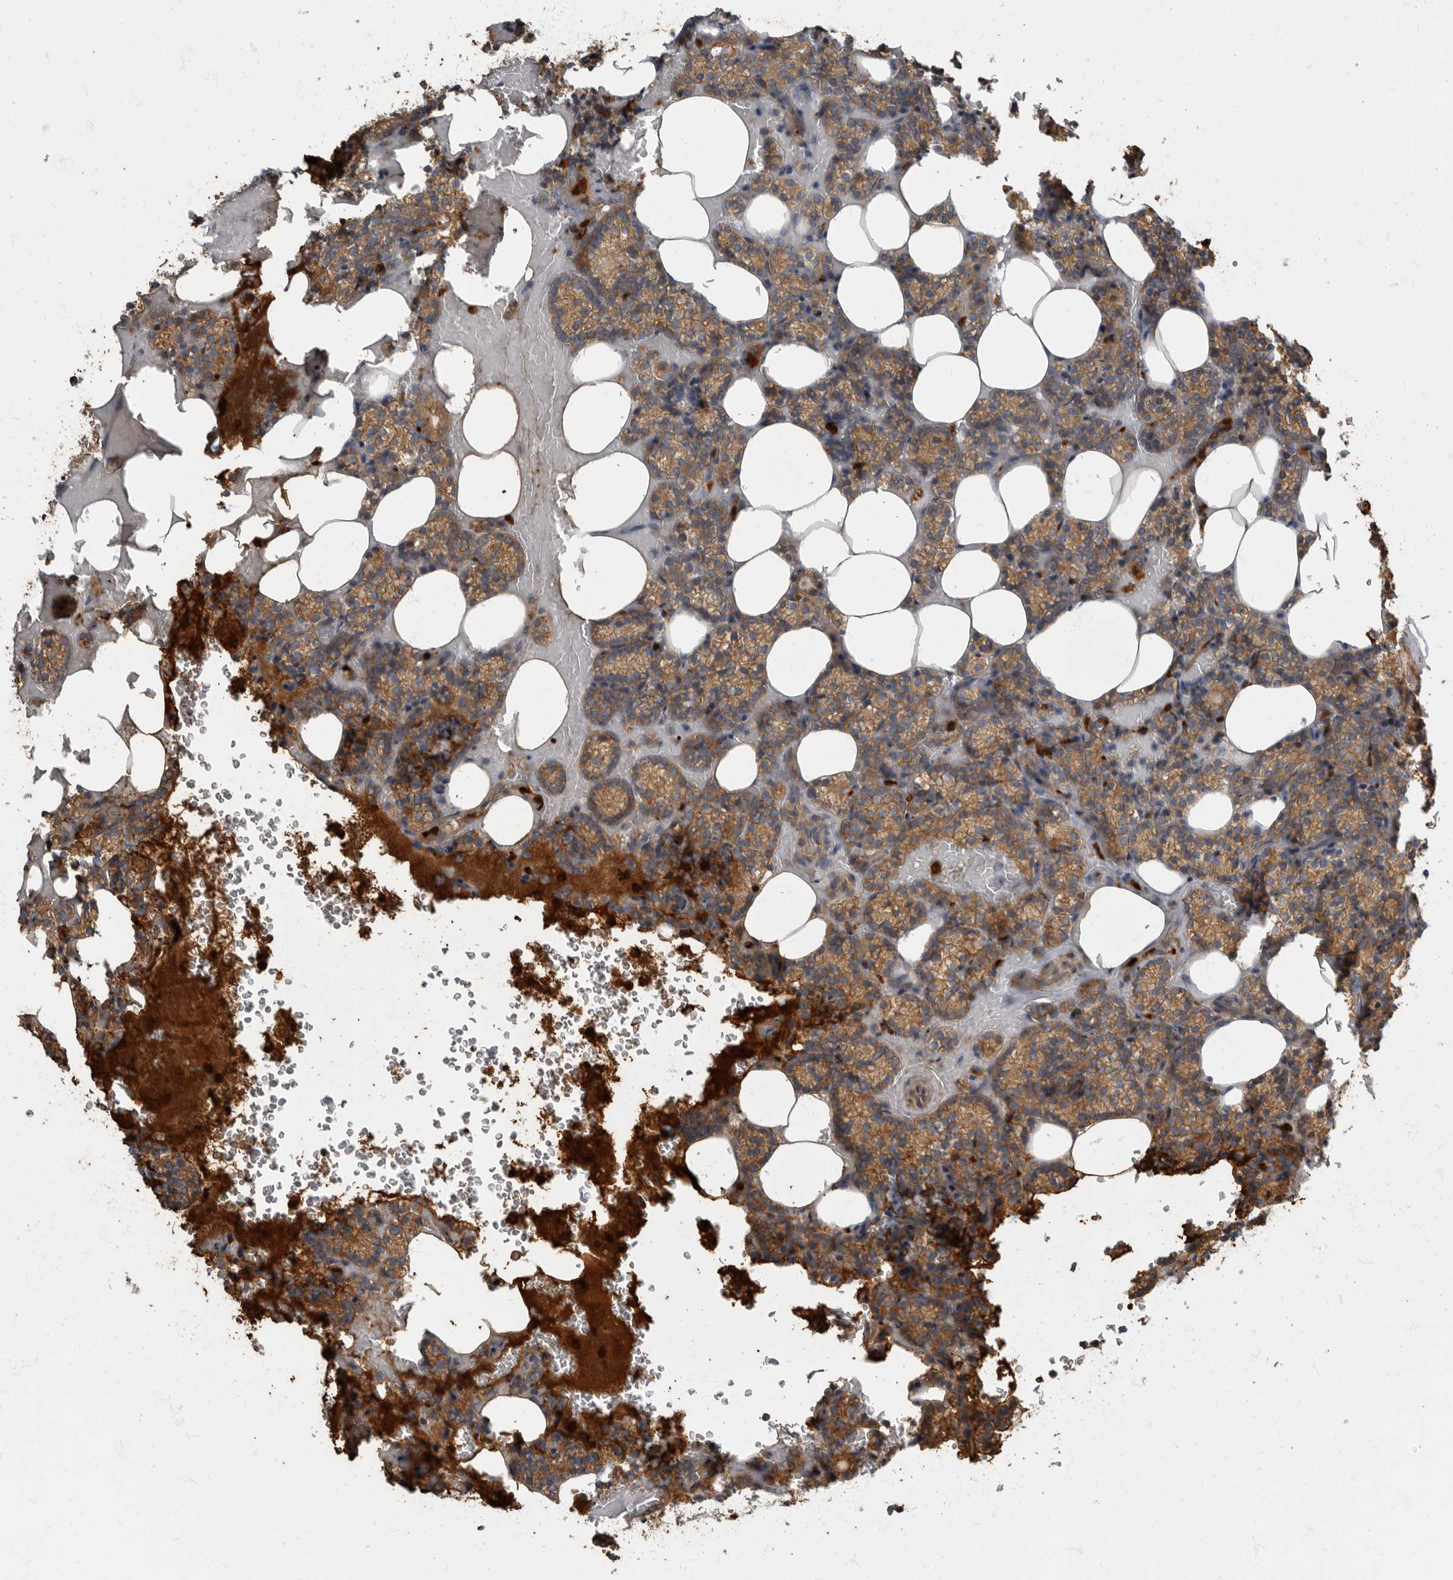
{"staining": {"intensity": "moderate", "quantity": ">75%", "location": "cytoplasmic/membranous"}, "tissue": "parathyroid gland", "cell_type": "Glandular cells", "image_type": "normal", "snomed": [{"axis": "morphology", "description": "Normal tissue, NOS"}, {"axis": "topography", "description": "Parathyroid gland"}], "caption": "A brown stain labels moderate cytoplasmic/membranous positivity of a protein in glandular cells of normal human parathyroid gland.", "gene": "DAAM1", "patient": {"sex": "female", "age": 78}}